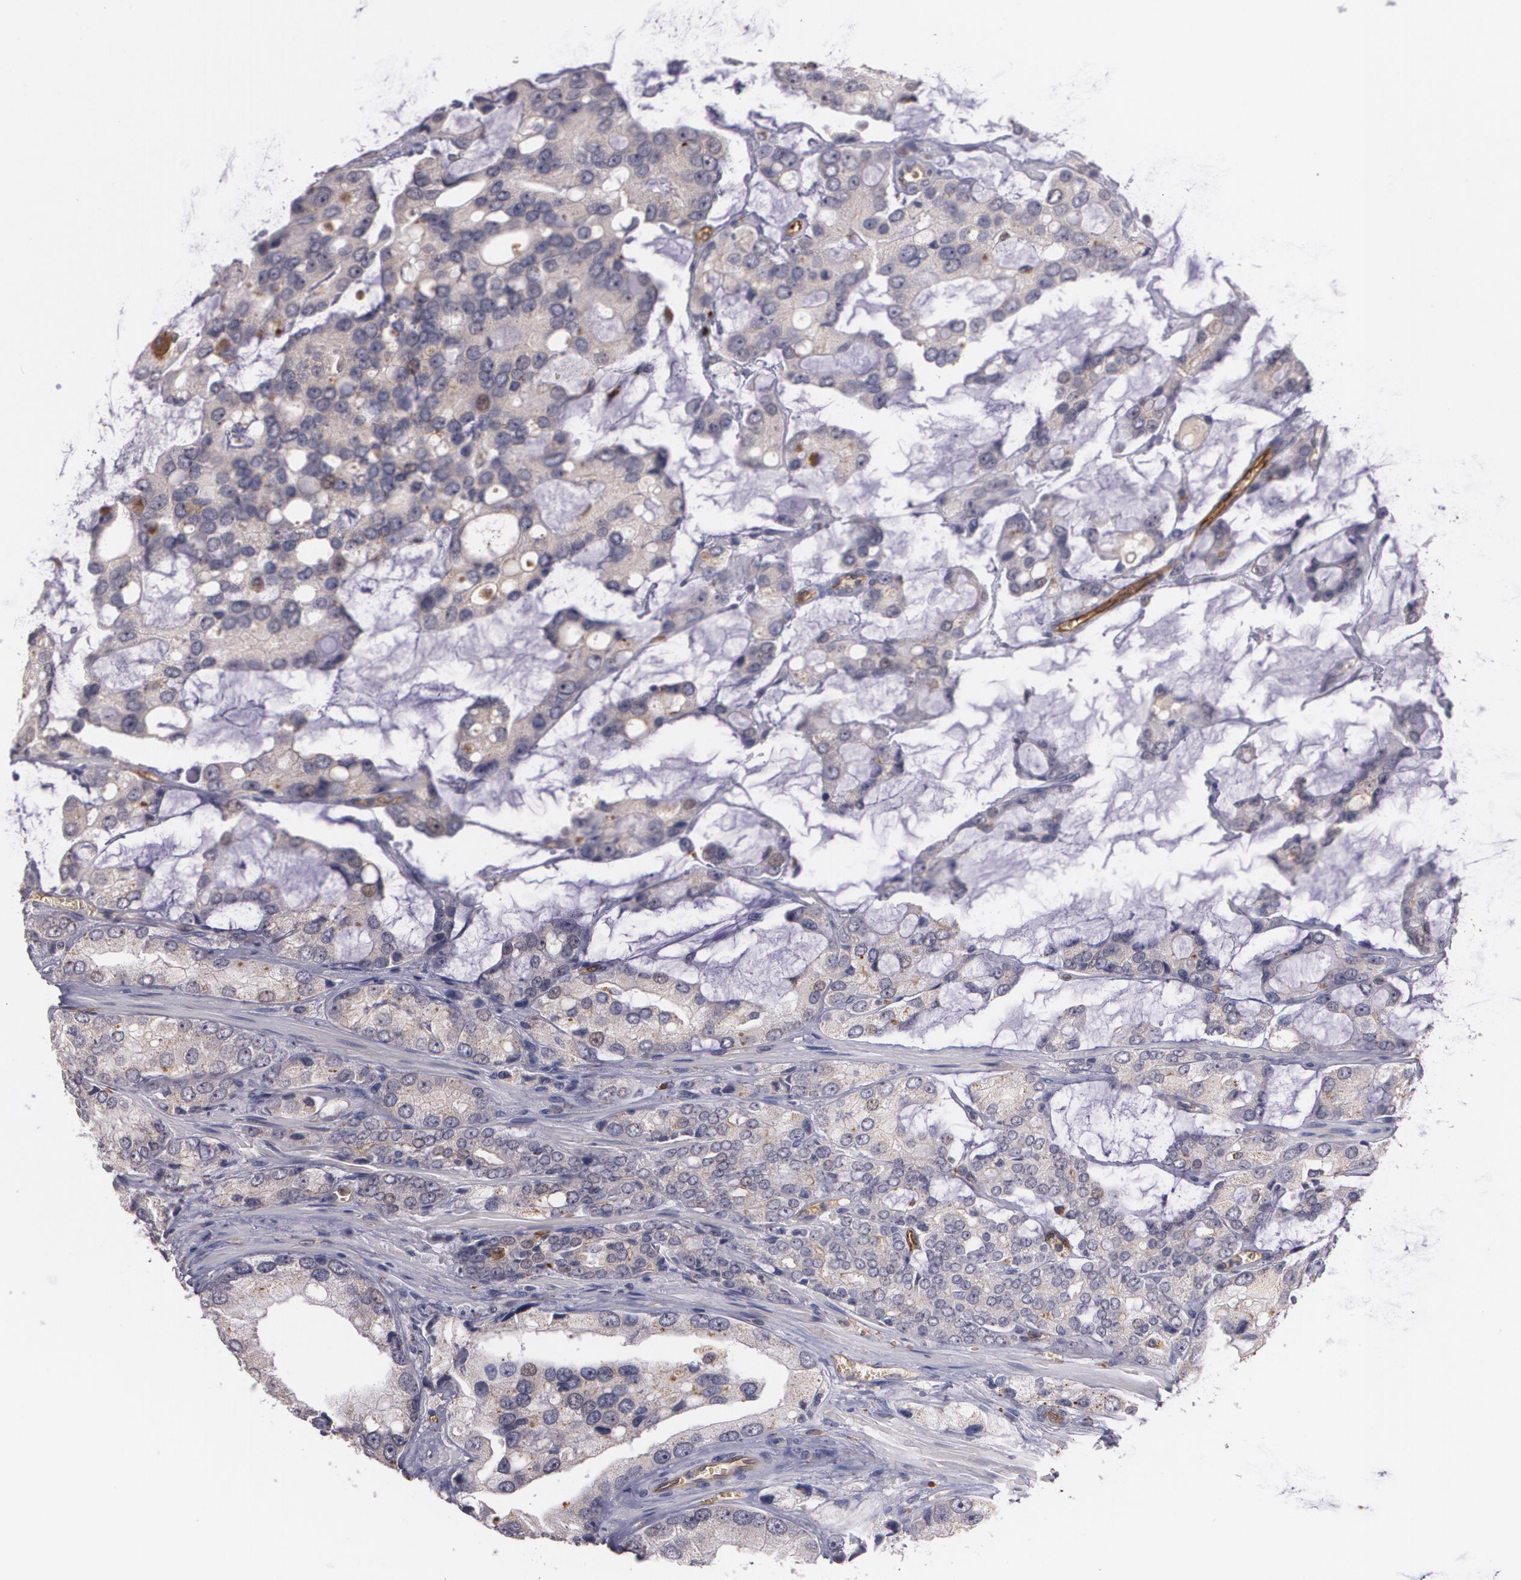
{"staining": {"intensity": "weak", "quantity": "<25%", "location": "cytoplasmic/membranous"}, "tissue": "prostate cancer", "cell_type": "Tumor cells", "image_type": "cancer", "snomed": [{"axis": "morphology", "description": "Adenocarcinoma, High grade"}, {"axis": "topography", "description": "Prostate"}], "caption": "Immunohistochemistry (IHC) of prostate cancer (adenocarcinoma (high-grade)) shows no positivity in tumor cells.", "gene": "ACE", "patient": {"sex": "male", "age": 67}}